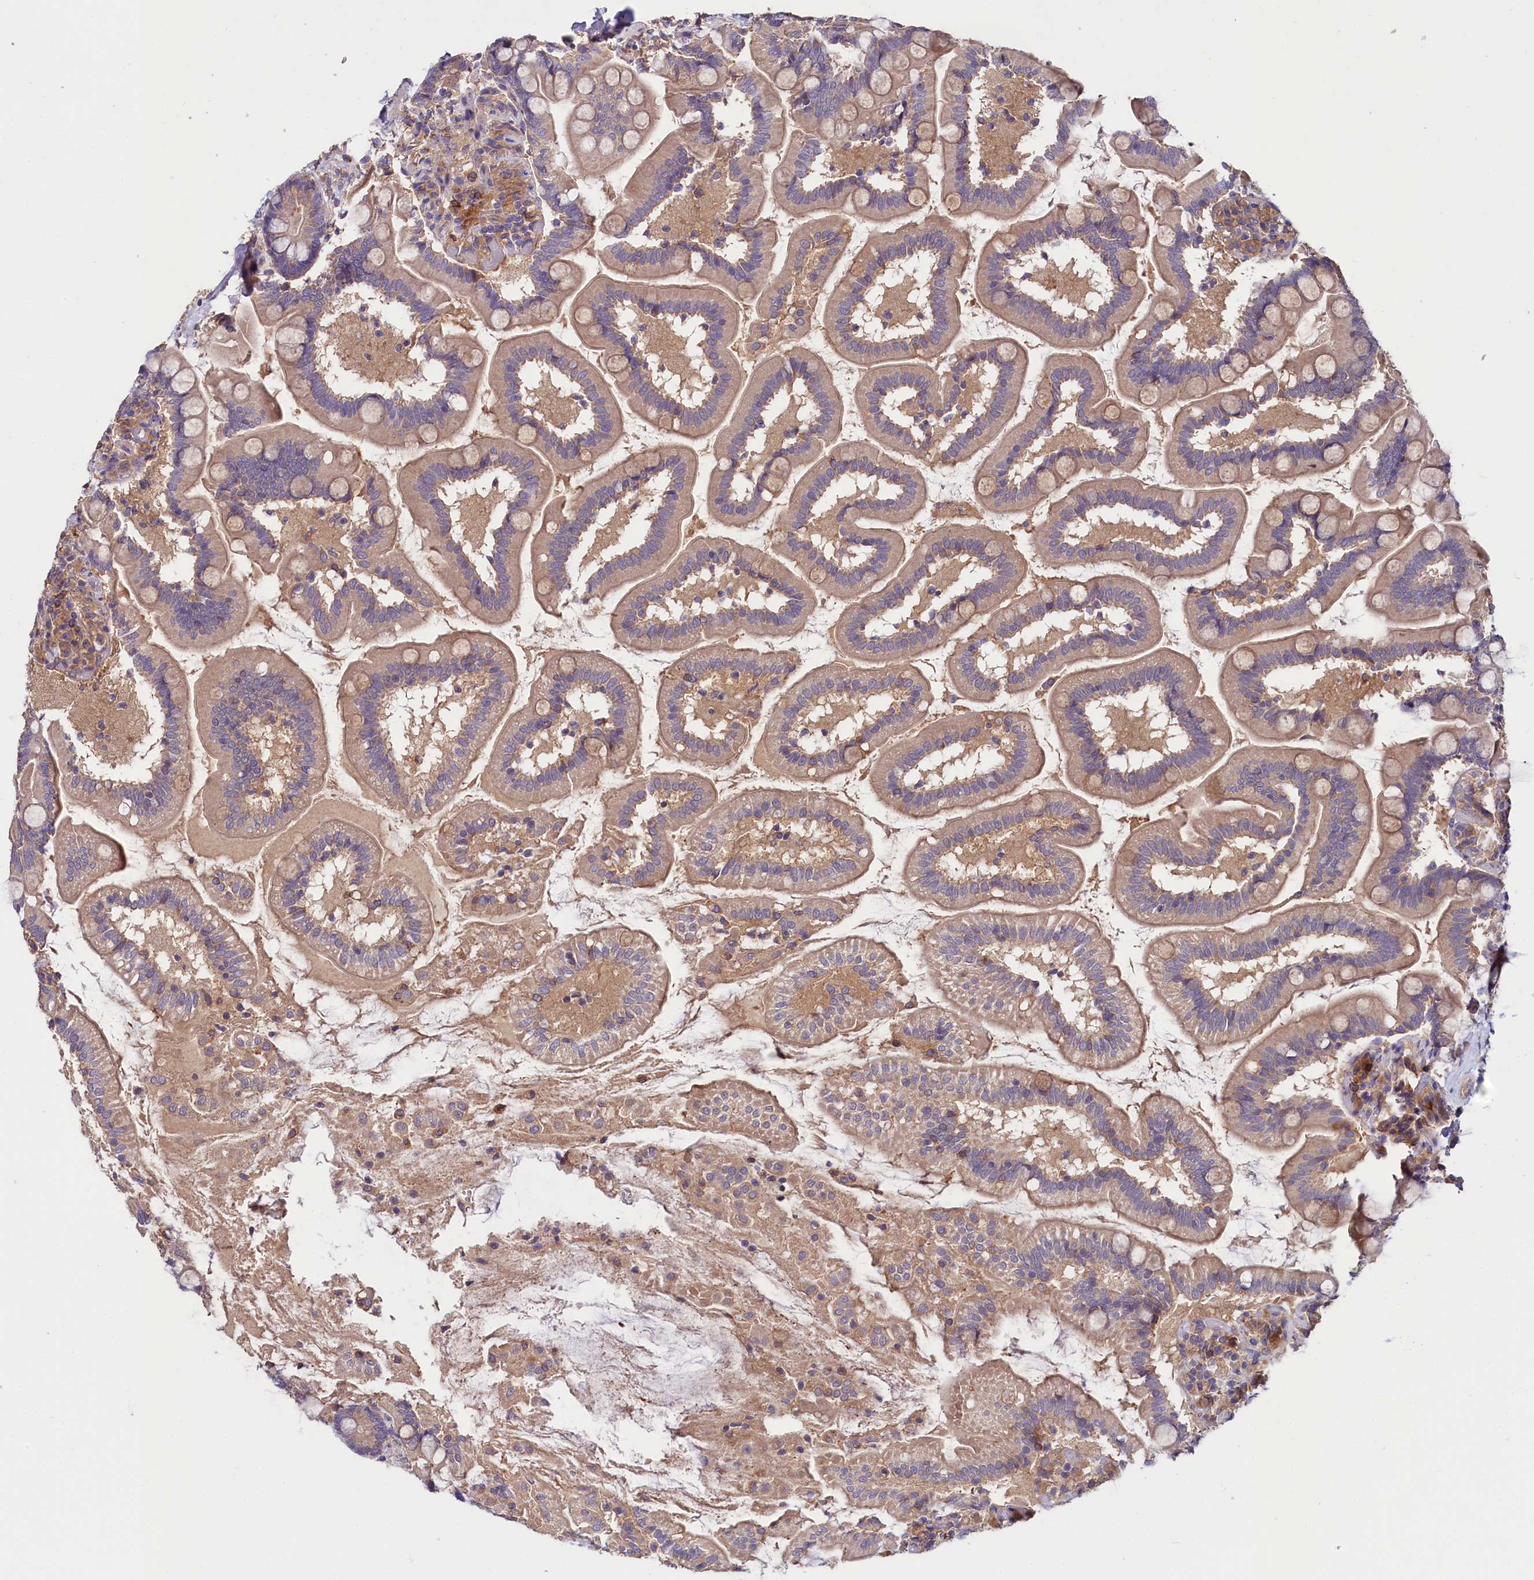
{"staining": {"intensity": "weak", "quantity": ">75%", "location": "cytoplasmic/membranous"}, "tissue": "small intestine", "cell_type": "Glandular cells", "image_type": "normal", "snomed": [{"axis": "morphology", "description": "Normal tissue, NOS"}, {"axis": "topography", "description": "Small intestine"}], "caption": "DAB immunohistochemical staining of benign human small intestine demonstrates weak cytoplasmic/membranous protein expression in about >75% of glandular cells.", "gene": "ETFBKMT", "patient": {"sex": "female", "age": 64}}